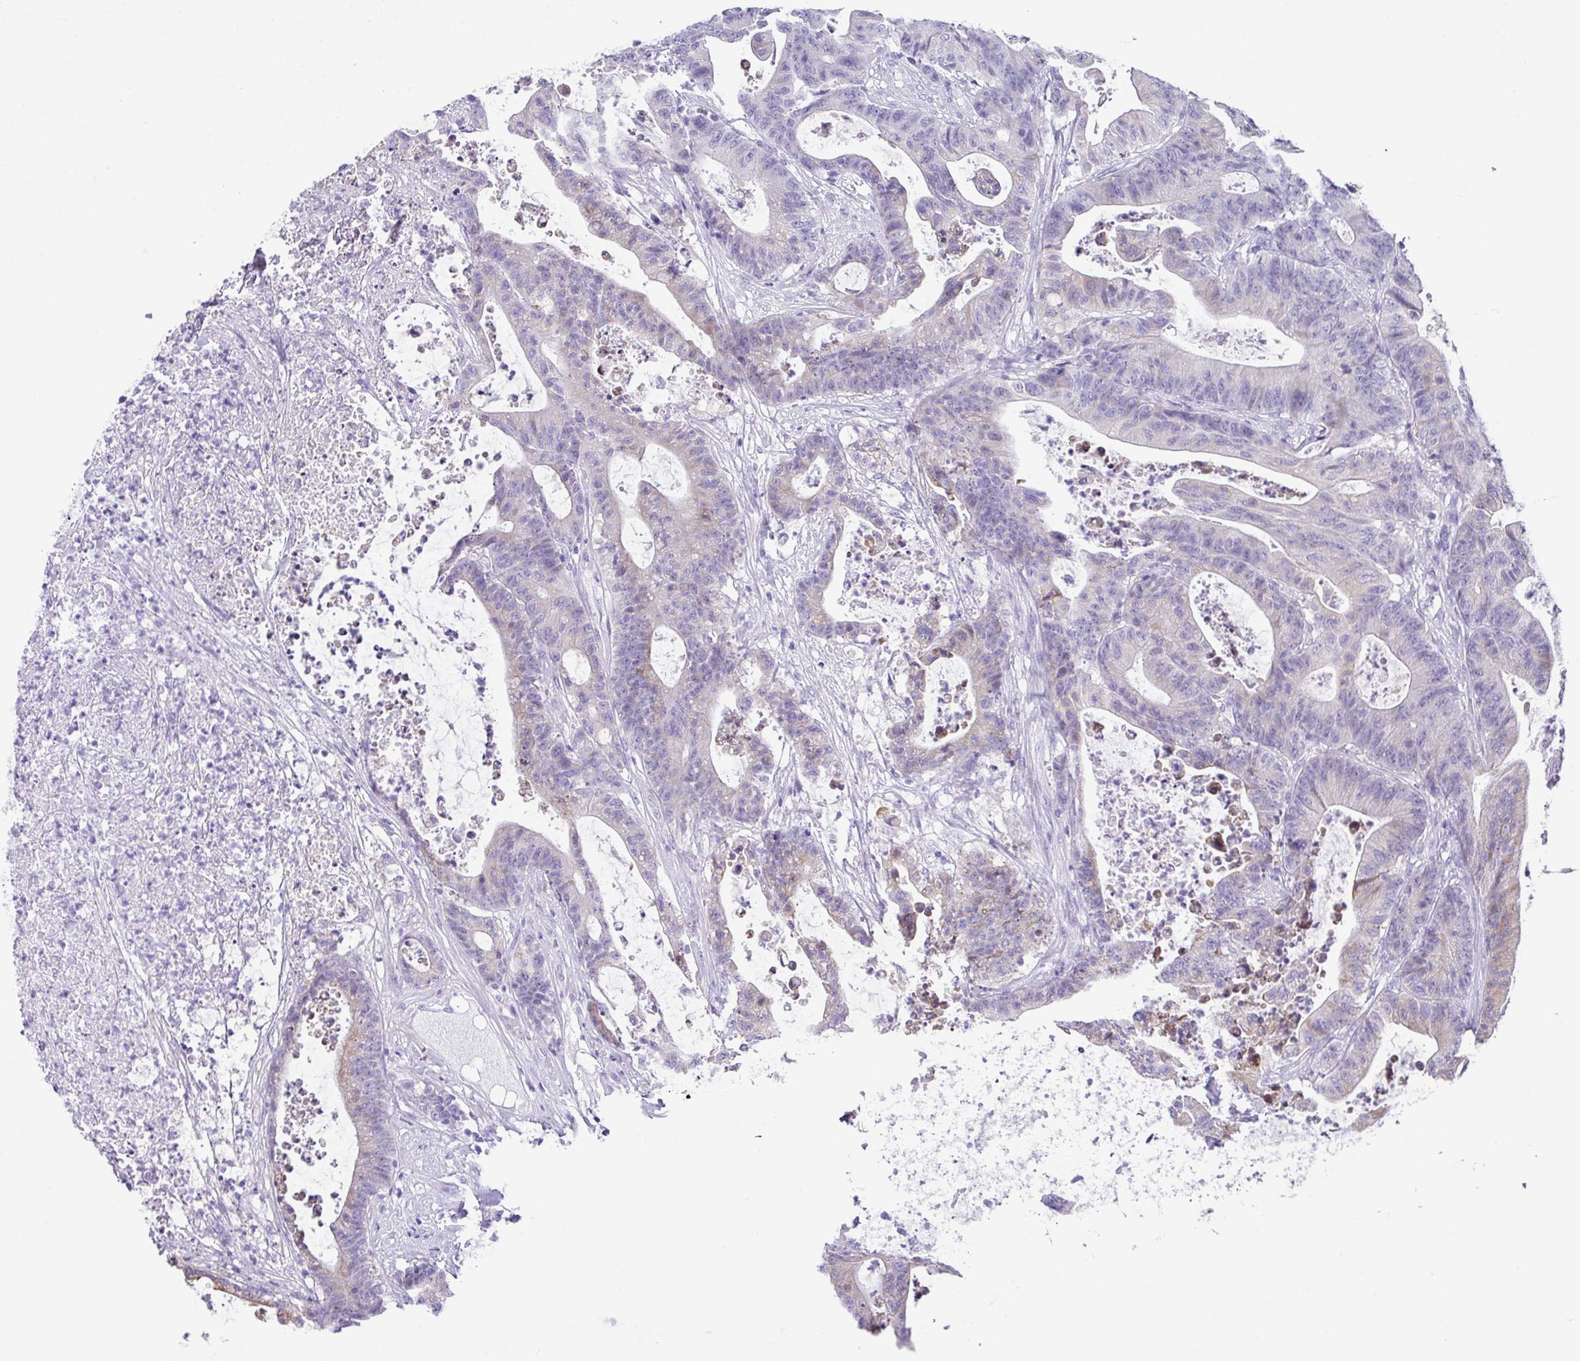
{"staining": {"intensity": "negative", "quantity": "none", "location": "none"}, "tissue": "colorectal cancer", "cell_type": "Tumor cells", "image_type": "cancer", "snomed": [{"axis": "morphology", "description": "Adenocarcinoma, NOS"}, {"axis": "topography", "description": "Colon"}], "caption": "This is a photomicrograph of immunohistochemistry (IHC) staining of adenocarcinoma (colorectal), which shows no positivity in tumor cells. Nuclei are stained in blue.", "gene": "RGS21", "patient": {"sex": "female", "age": 84}}